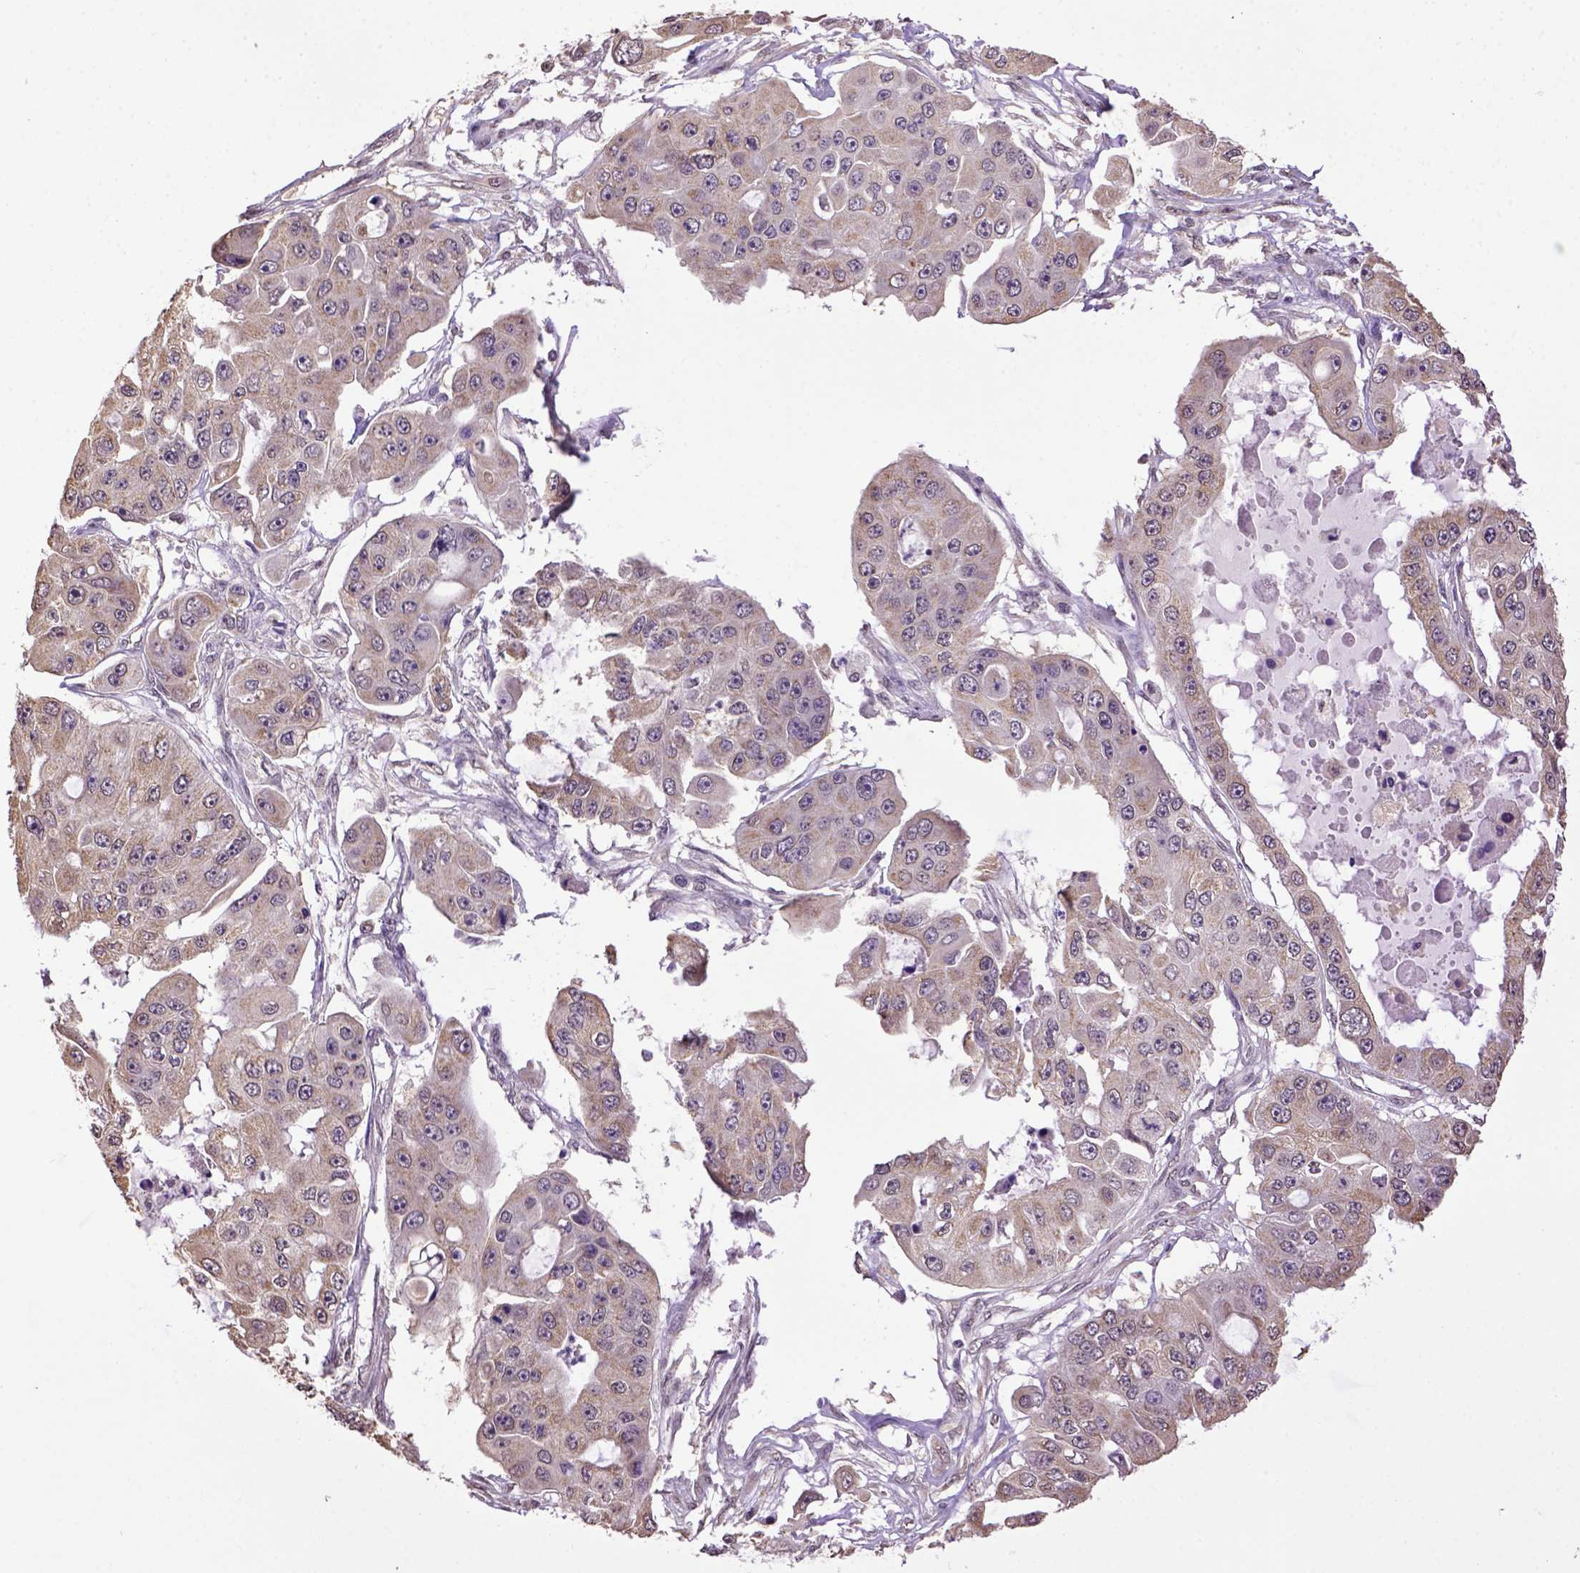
{"staining": {"intensity": "weak", "quantity": "25%-75%", "location": "cytoplasmic/membranous"}, "tissue": "ovarian cancer", "cell_type": "Tumor cells", "image_type": "cancer", "snomed": [{"axis": "morphology", "description": "Cystadenocarcinoma, serous, NOS"}, {"axis": "topography", "description": "Ovary"}], "caption": "This micrograph shows immunohistochemistry (IHC) staining of ovarian cancer (serous cystadenocarcinoma), with low weak cytoplasmic/membranous expression in approximately 25%-75% of tumor cells.", "gene": "WDR17", "patient": {"sex": "female", "age": 56}}